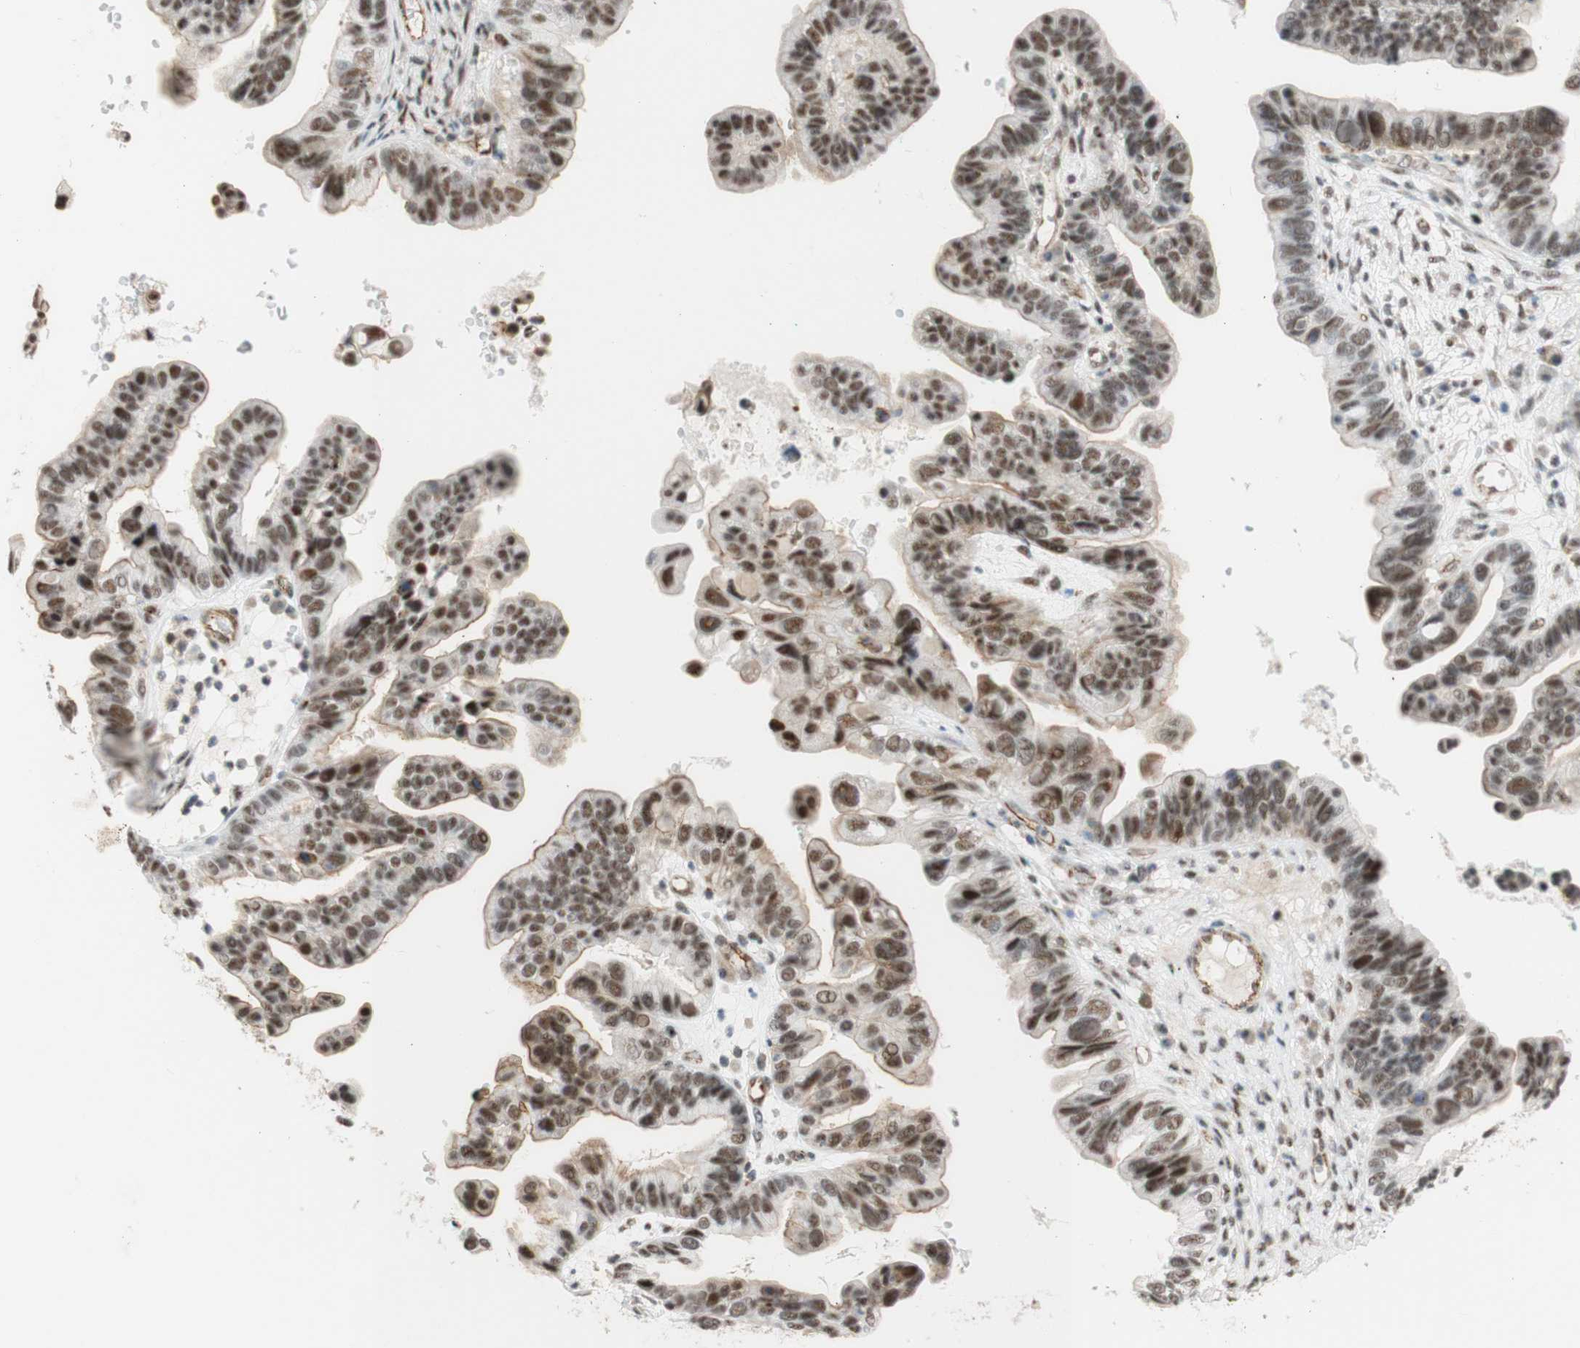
{"staining": {"intensity": "moderate", "quantity": ">75%", "location": "cytoplasmic/membranous,nuclear"}, "tissue": "ovarian cancer", "cell_type": "Tumor cells", "image_type": "cancer", "snomed": [{"axis": "morphology", "description": "Cystadenocarcinoma, serous, NOS"}, {"axis": "topography", "description": "Ovary"}], "caption": "Human ovarian serous cystadenocarcinoma stained with a brown dye reveals moderate cytoplasmic/membranous and nuclear positive positivity in about >75% of tumor cells.", "gene": "SAP18", "patient": {"sex": "female", "age": 56}}